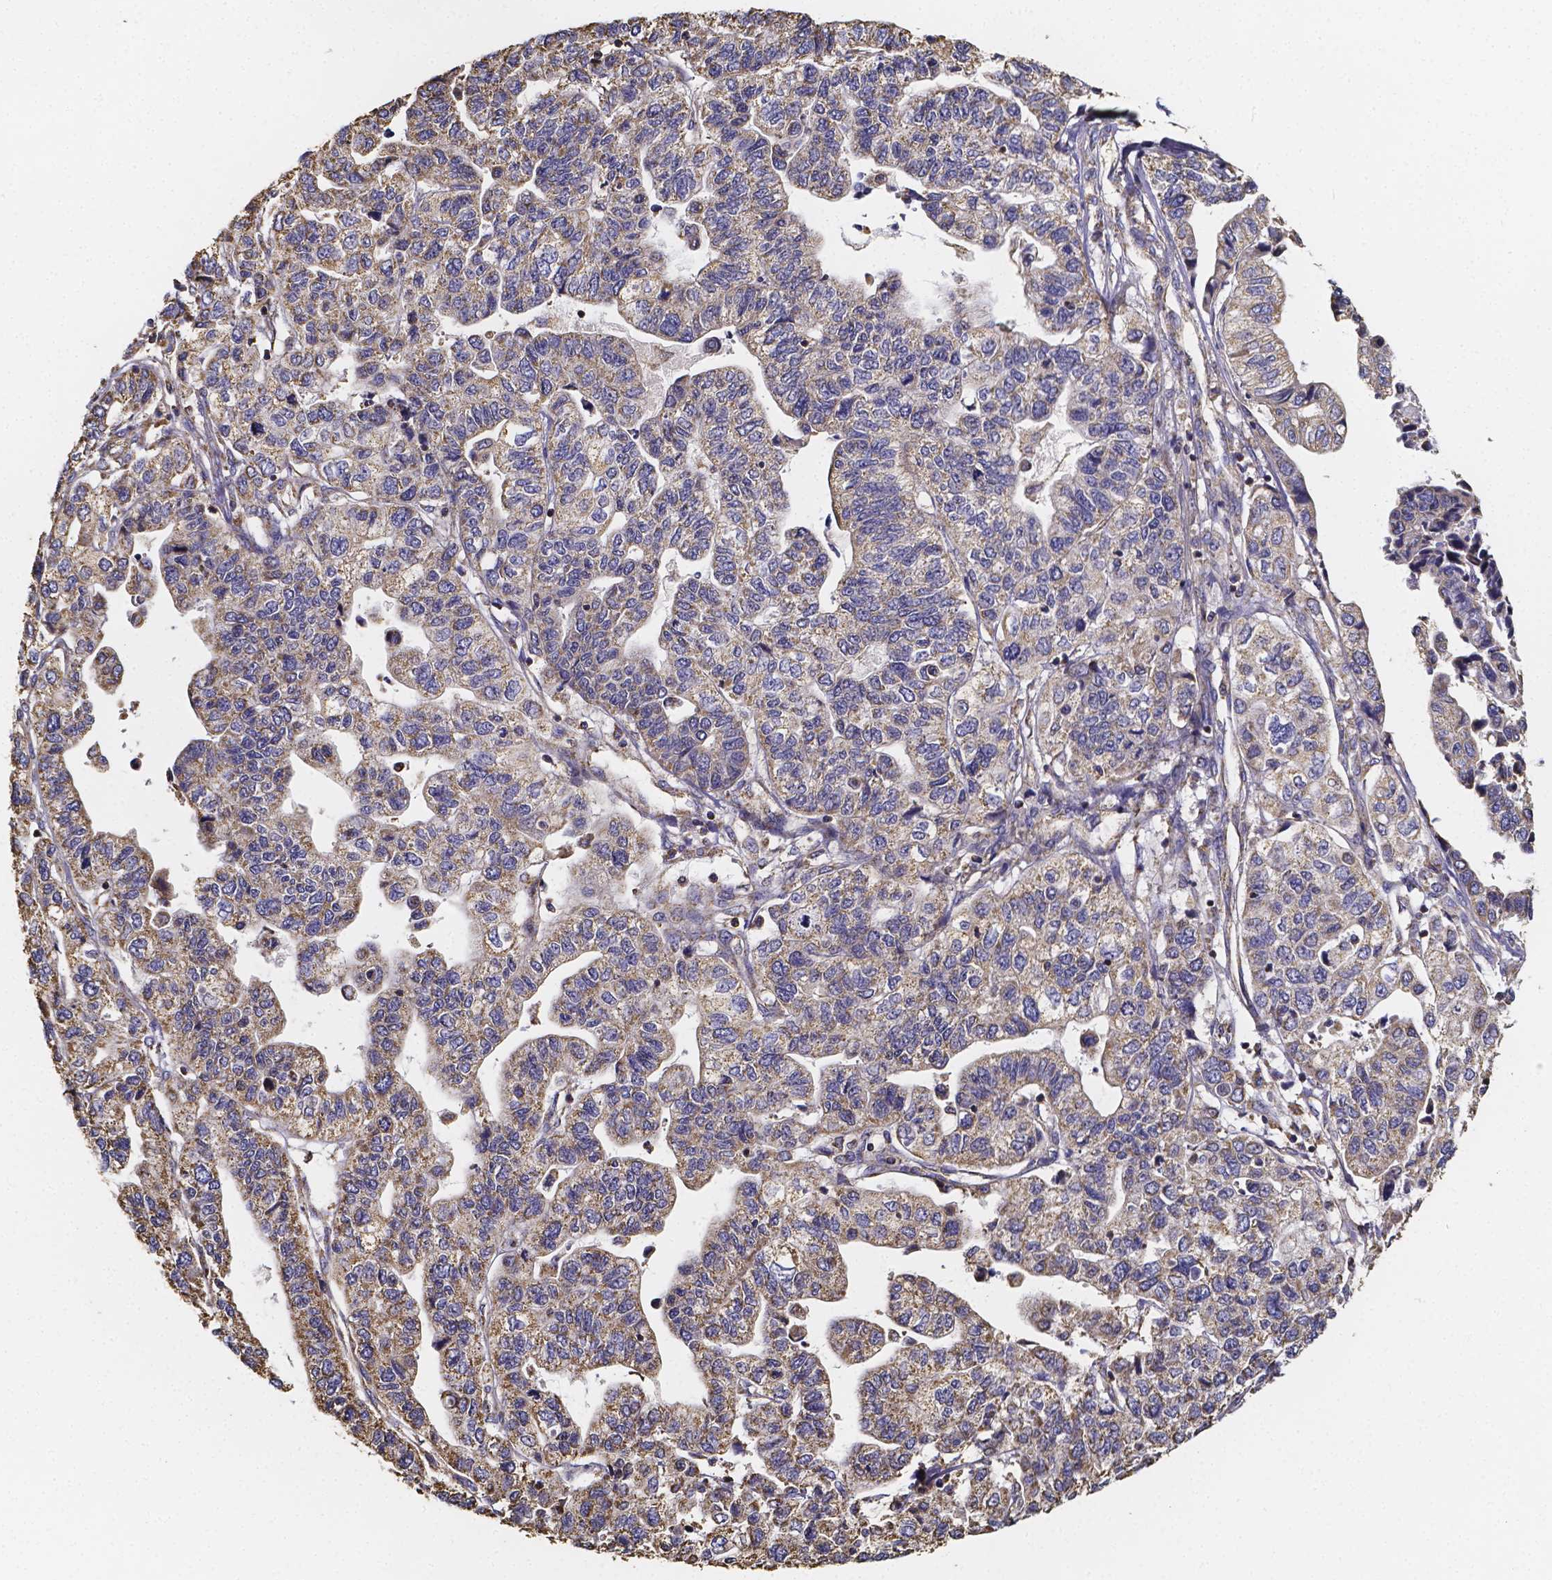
{"staining": {"intensity": "weak", "quantity": ">75%", "location": "cytoplasmic/membranous"}, "tissue": "stomach cancer", "cell_type": "Tumor cells", "image_type": "cancer", "snomed": [{"axis": "morphology", "description": "Adenocarcinoma, NOS"}, {"axis": "topography", "description": "Stomach, upper"}], "caption": "Stomach adenocarcinoma was stained to show a protein in brown. There is low levels of weak cytoplasmic/membranous staining in approximately >75% of tumor cells.", "gene": "SLC35D2", "patient": {"sex": "female", "age": 67}}